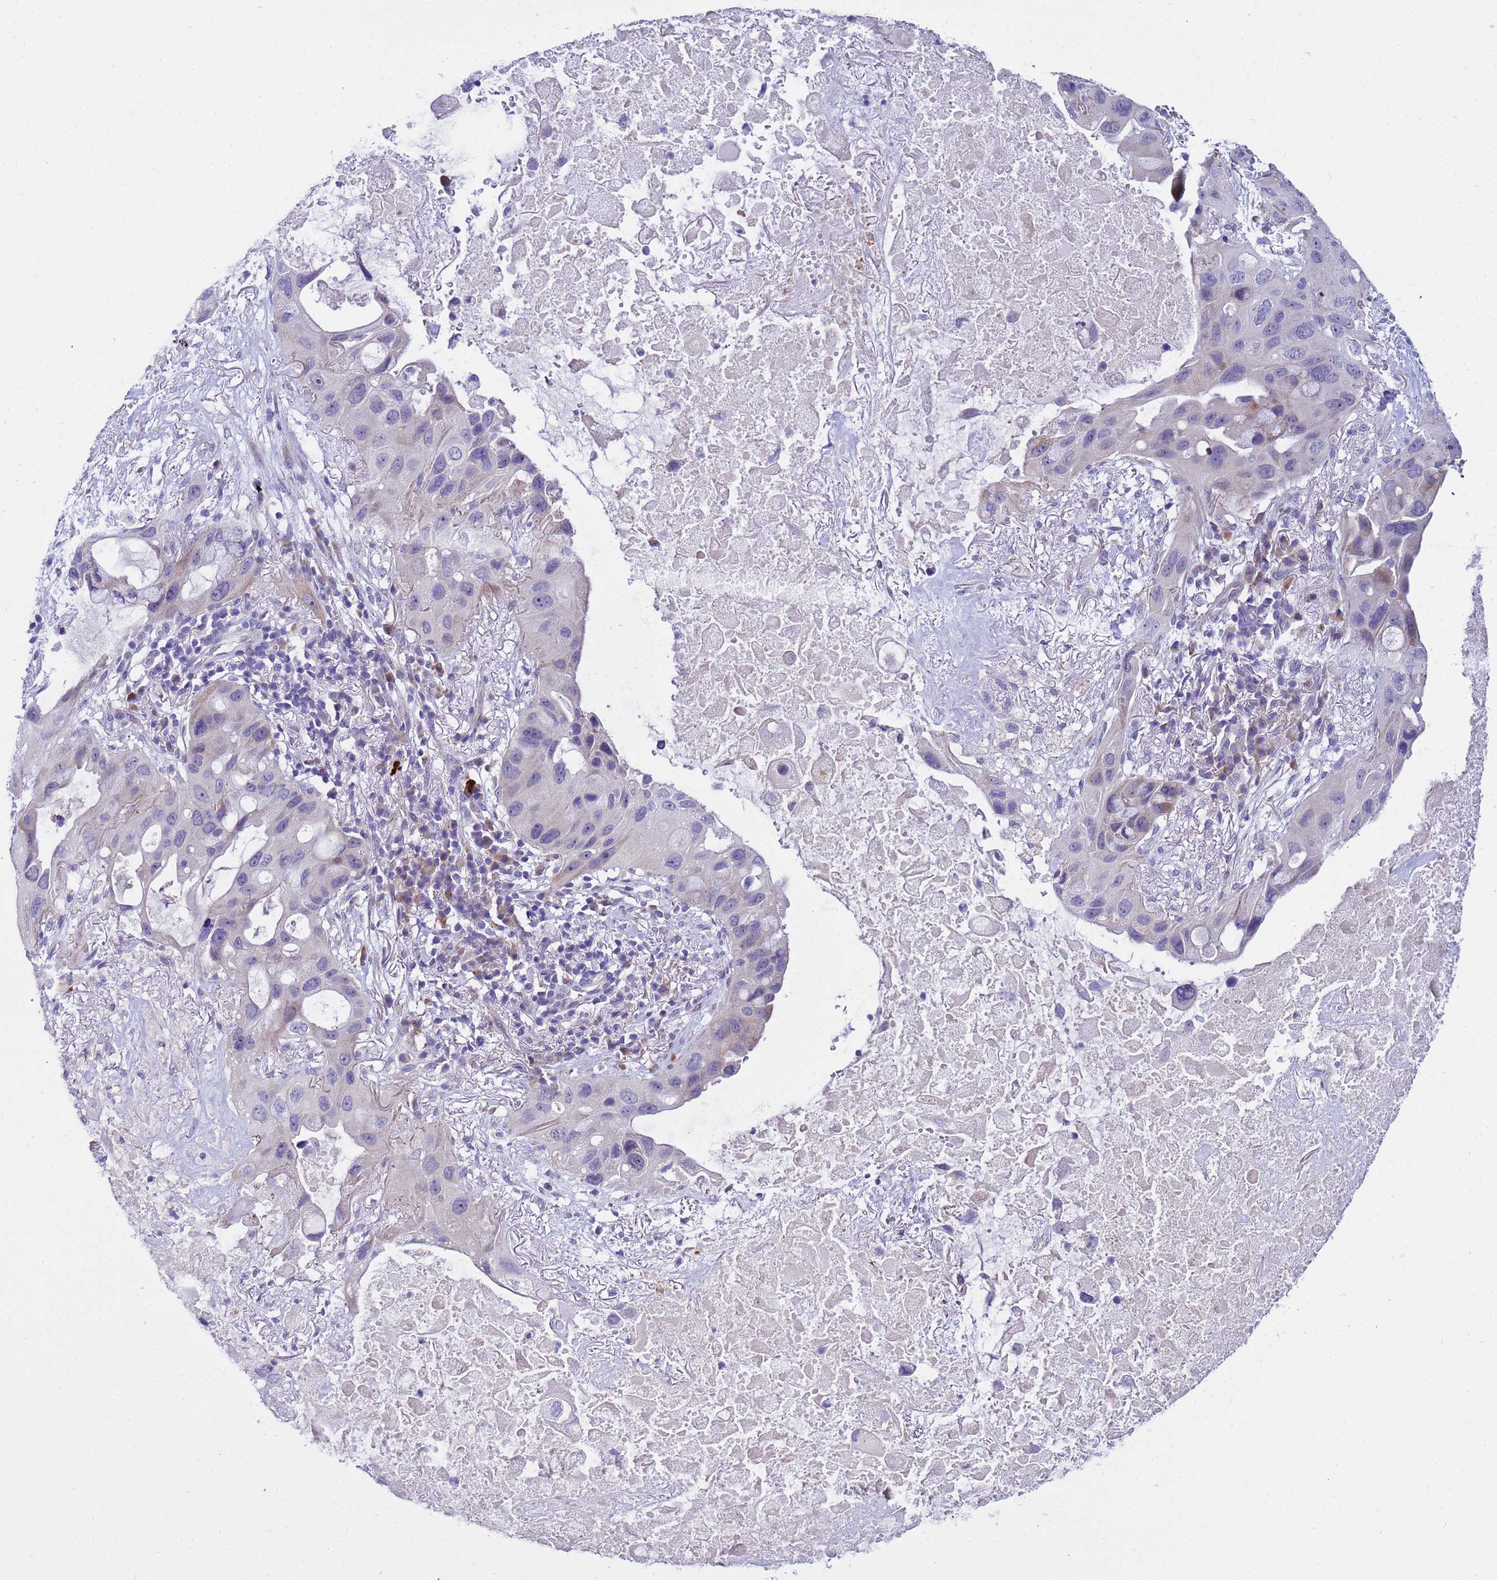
{"staining": {"intensity": "weak", "quantity": "<25%", "location": "cytoplasmic/membranous"}, "tissue": "lung cancer", "cell_type": "Tumor cells", "image_type": "cancer", "snomed": [{"axis": "morphology", "description": "Squamous cell carcinoma, NOS"}, {"axis": "topography", "description": "Lung"}], "caption": "Squamous cell carcinoma (lung) was stained to show a protein in brown. There is no significant positivity in tumor cells.", "gene": "IGSF11", "patient": {"sex": "female", "age": 73}}